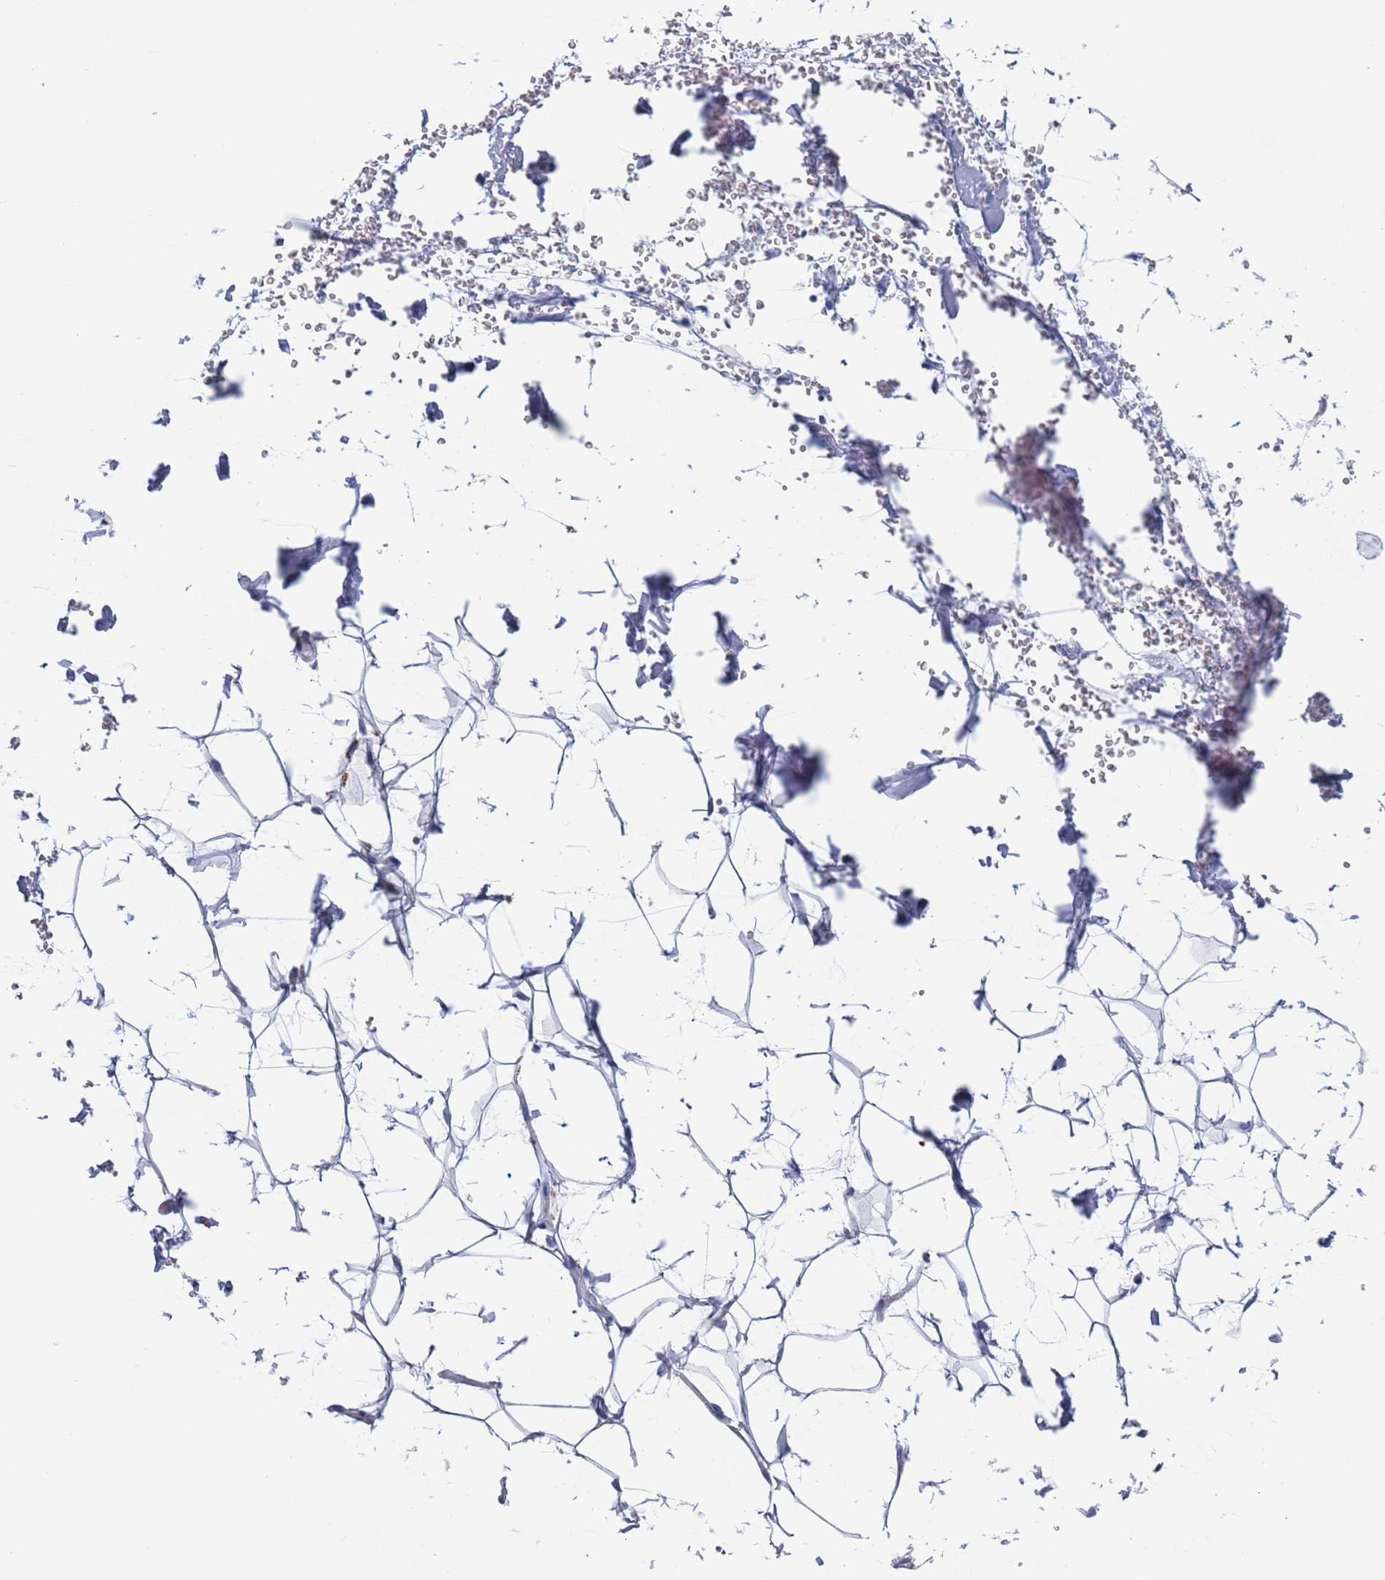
{"staining": {"intensity": "negative", "quantity": "none", "location": "none"}, "tissue": "adipose tissue", "cell_type": "Adipocytes", "image_type": "normal", "snomed": [{"axis": "morphology", "description": "Normal tissue, NOS"}, {"axis": "topography", "description": "Breast"}], "caption": "A high-resolution micrograph shows IHC staining of unremarkable adipose tissue, which displays no significant staining in adipocytes. (DAB (3,3'-diaminobenzidine) immunohistochemistry (IHC), high magnification).", "gene": "FUCA1", "patient": {"sex": "female", "age": 26}}